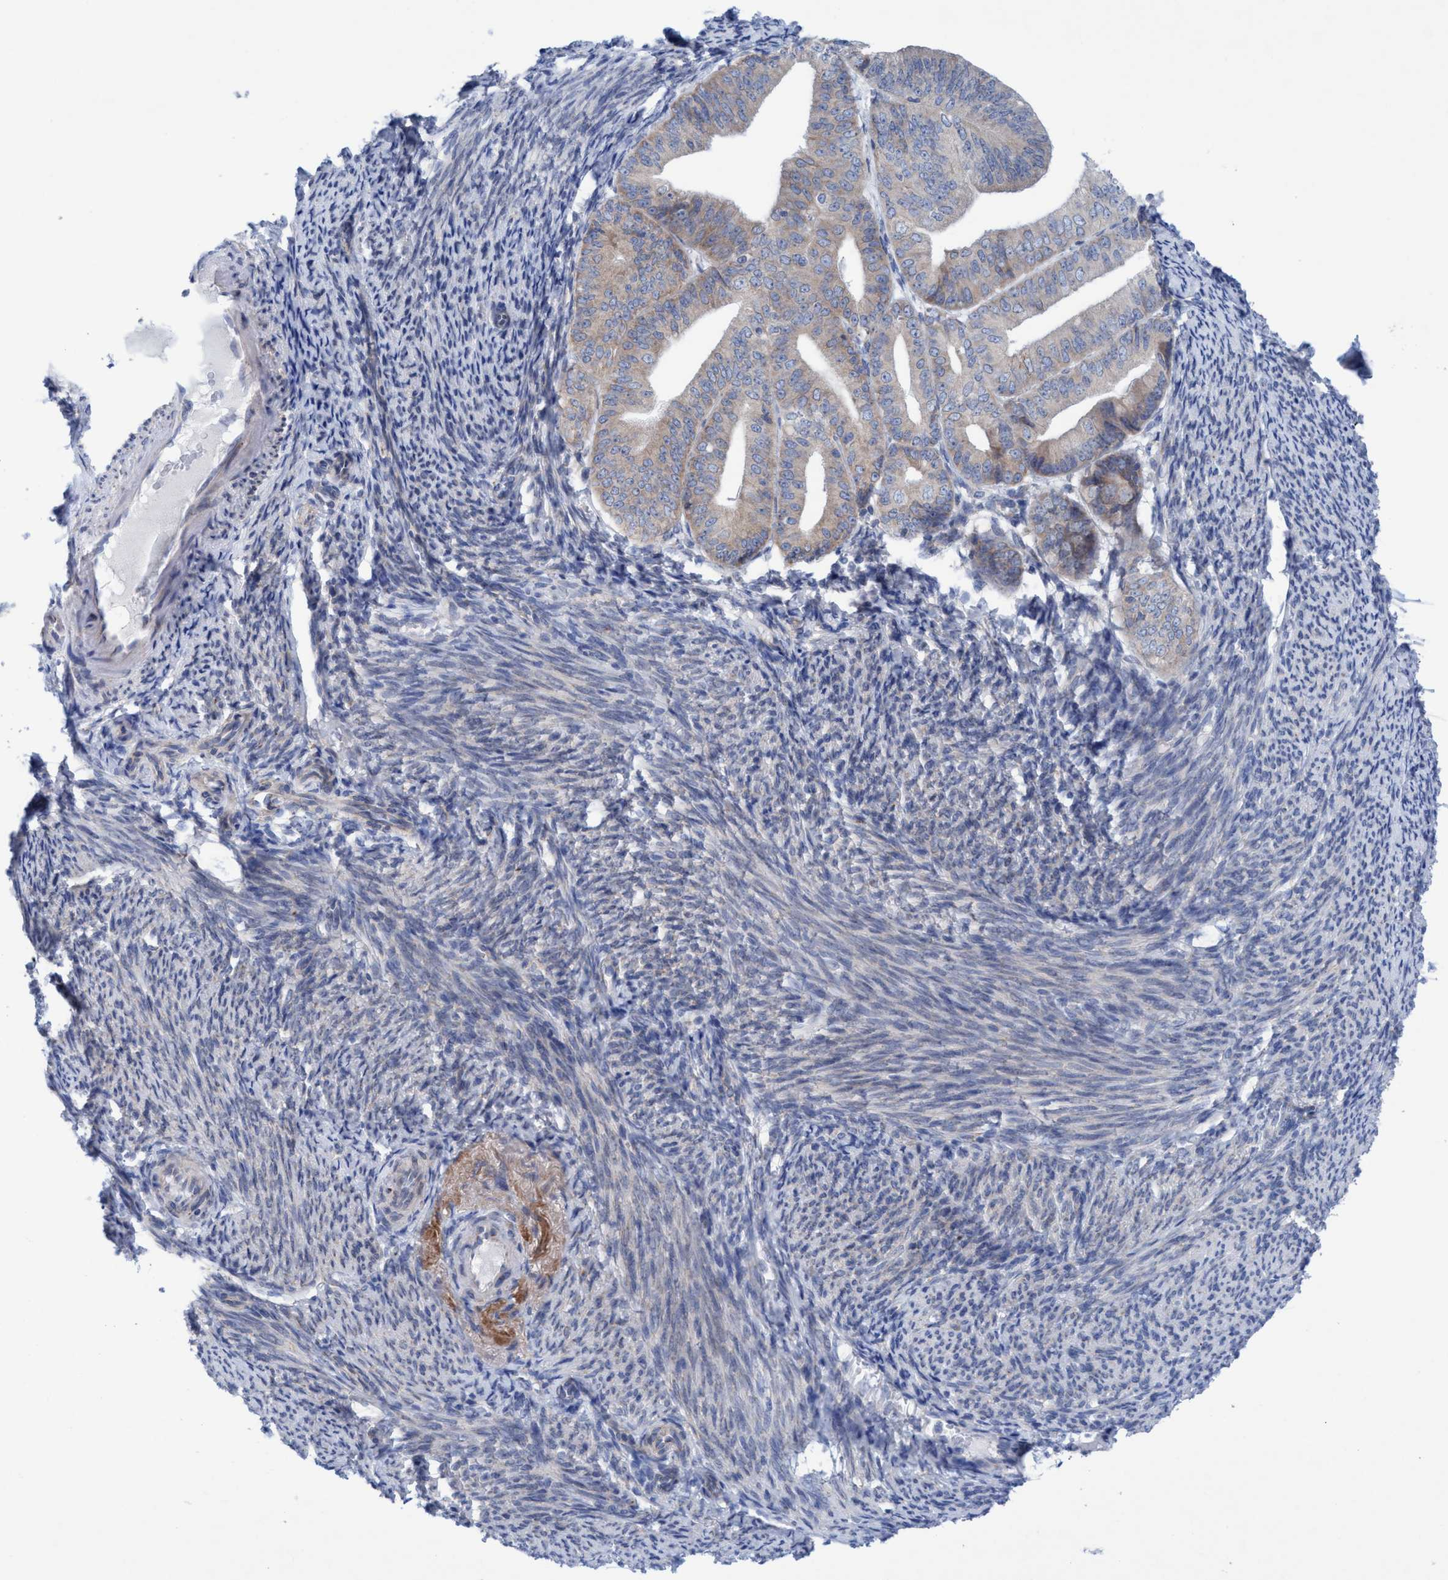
{"staining": {"intensity": "weak", "quantity": "25%-75%", "location": "cytoplasmic/membranous"}, "tissue": "endometrial cancer", "cell_type": "Tumor cells", "image_type": "cancer", "snomed": [{"axis": "morphology", "description": "Adenocarcinoma, NOS"}, {"axis": "topography", "description": "Endometrium"}], "caption": "The histopathology image reveals a brown stain indicating the presence of a protein in the cytoplasmic/membranous of tumor cells in adenocarcinoma (endometrial). (IHC, brightfield microscopy, high magnification).", "gene": "RSAD1", "patient": {"sex": "female", "age": 63}}